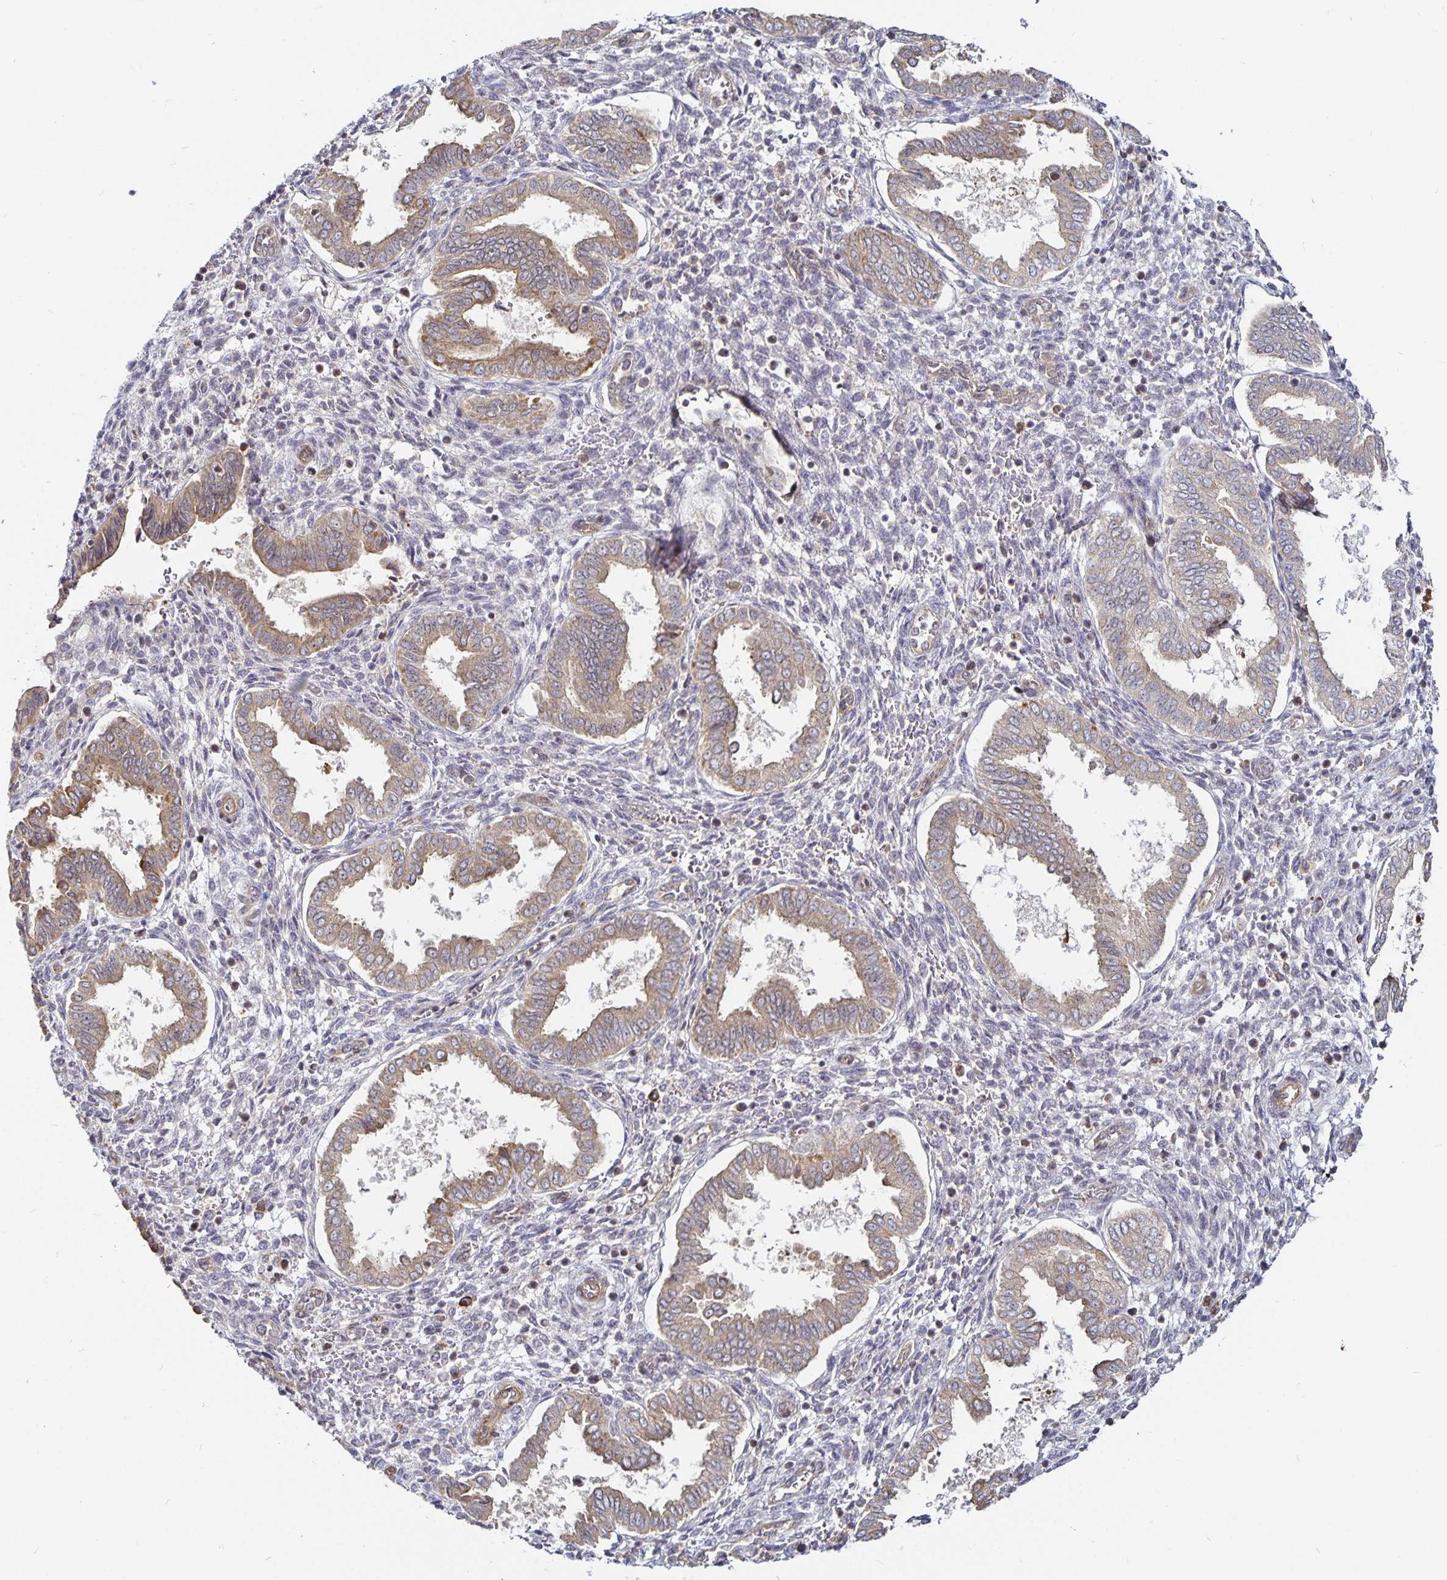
{"staining": {"intensity": "weak", "quantity": "<25%", "location": "cytoplasmic/membranous"}, "tissue": "endometrium", "cell_type": "Cells in endometrial stroma", "image_type": "normal", "snomed": [{"axis": "morphology", "description": "Normal tissue, NOS"}, {"axis": "topography", "description": "Endometrium"}], "caption": "High magnification brightfield microscopy of normal endometrium stained with DAB (3,3'-diaminobenzidine) (brown) and counterstained with hematoxylin (blue): cells in endometrial stroma show no significant expression.", "gene": "CYP27A1", "patient": {"sex": "female", "age": 24}}